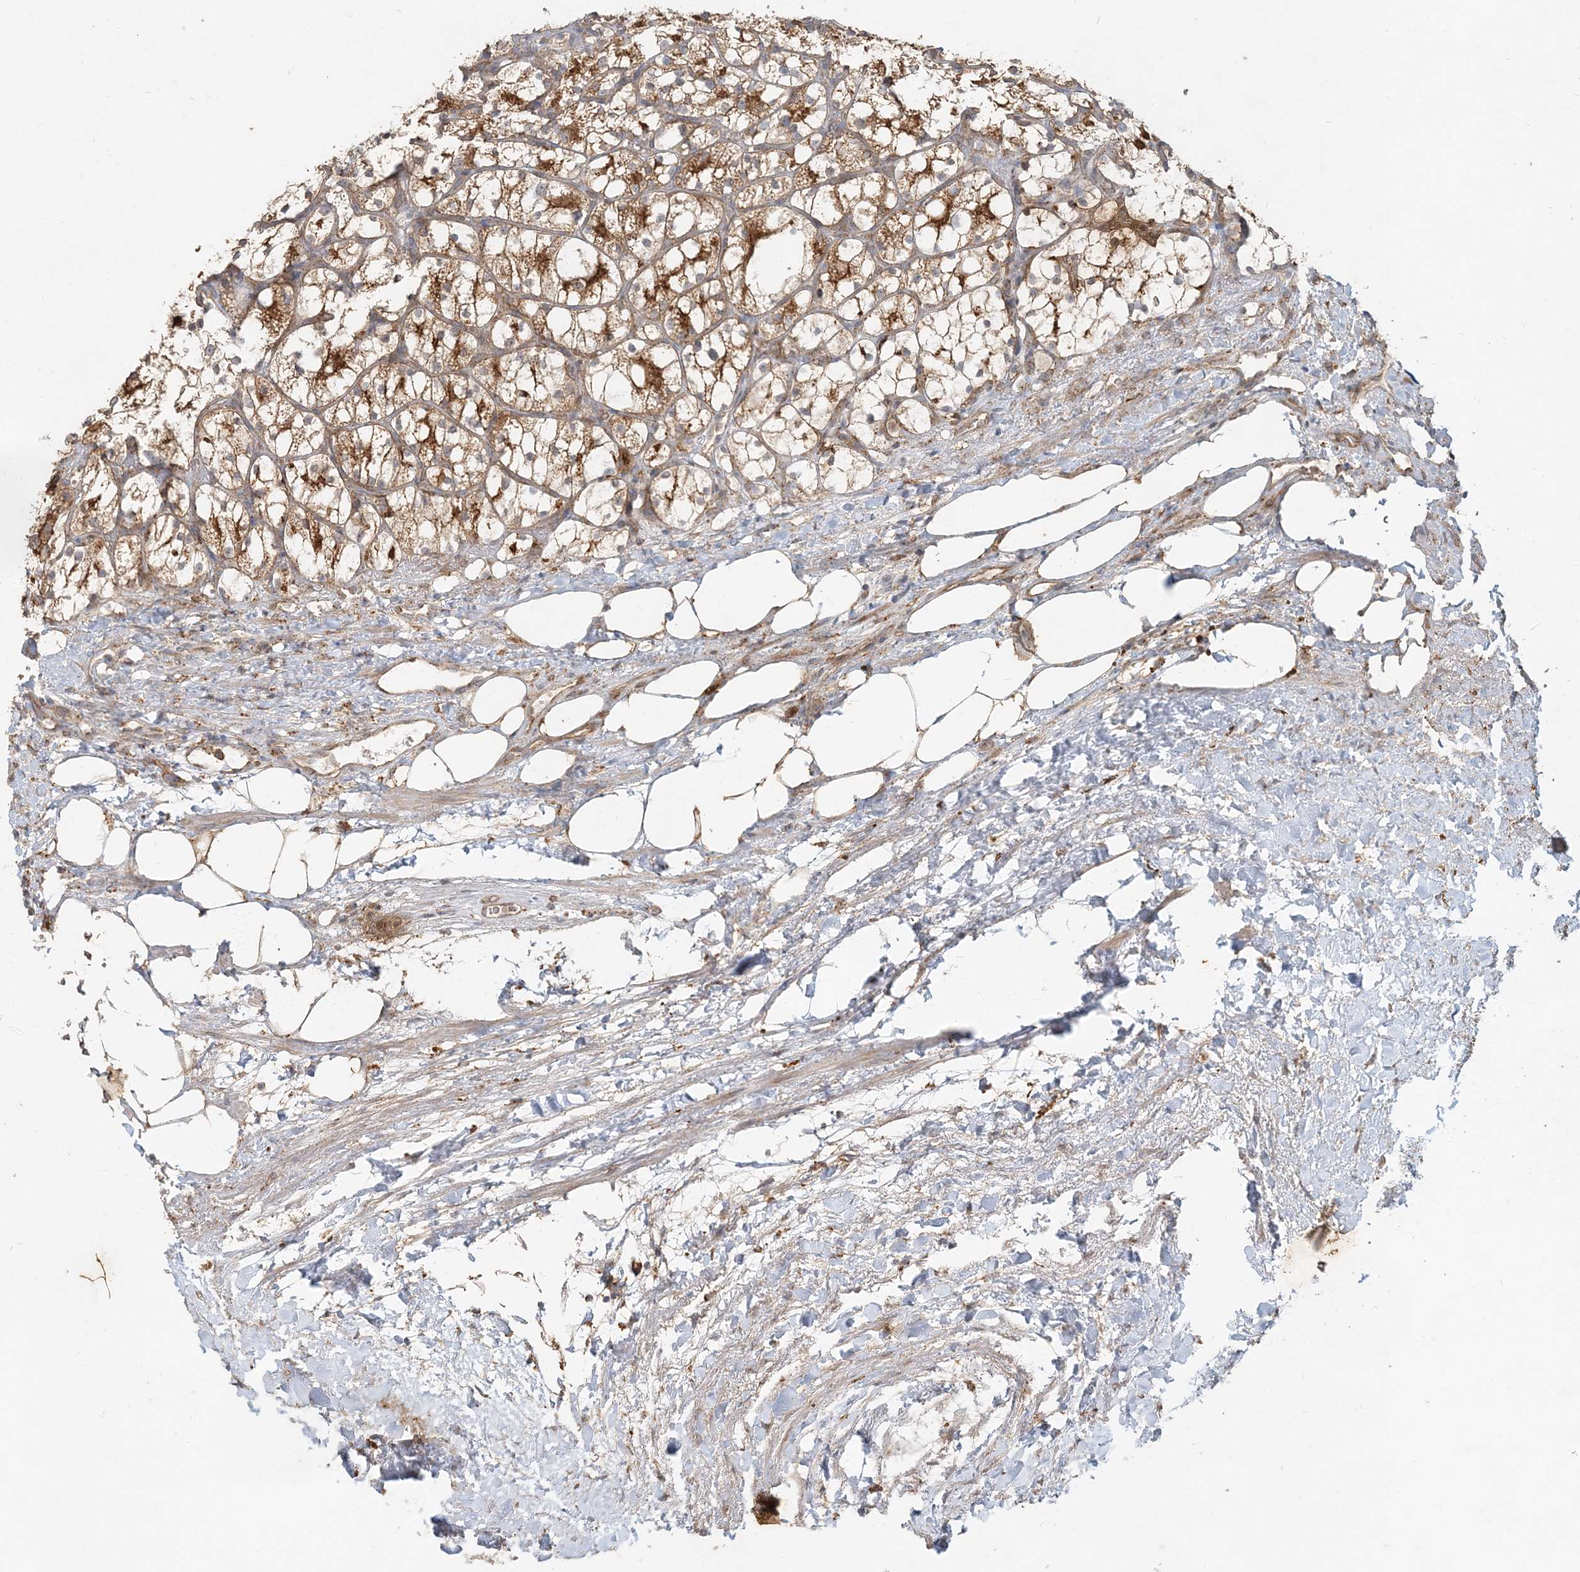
{"staining": {"intensity": "strong", "quantity": ">75%", "location": "cytoplasmic/membranous"}, "tissue": "renal cancer", "cell_type": "Tumor cells", "image_type": "cancer", "snomed": [{"axis": "morphology", "description": "Adenocarcinoma, NOS"}, {"axis": "topography", "description": "Kidney"}], "caption": "High-magnification brightfield microscopy of renal cancer (adenocarcinoma) stained with DAB (brown) and counterstained with hematoxylin (blue). tumor cells exhibit strong cytoplasmic/membranous staining is seen in approximately>75% of cells. Using DAB (3,3'-diaminobenzidine) (brown) and hematoxylin (blue) stains, captured at high magnification using brightfield microscopy.", "gene": "RAB14", "patient": {"sex": "female", "age": 69}}